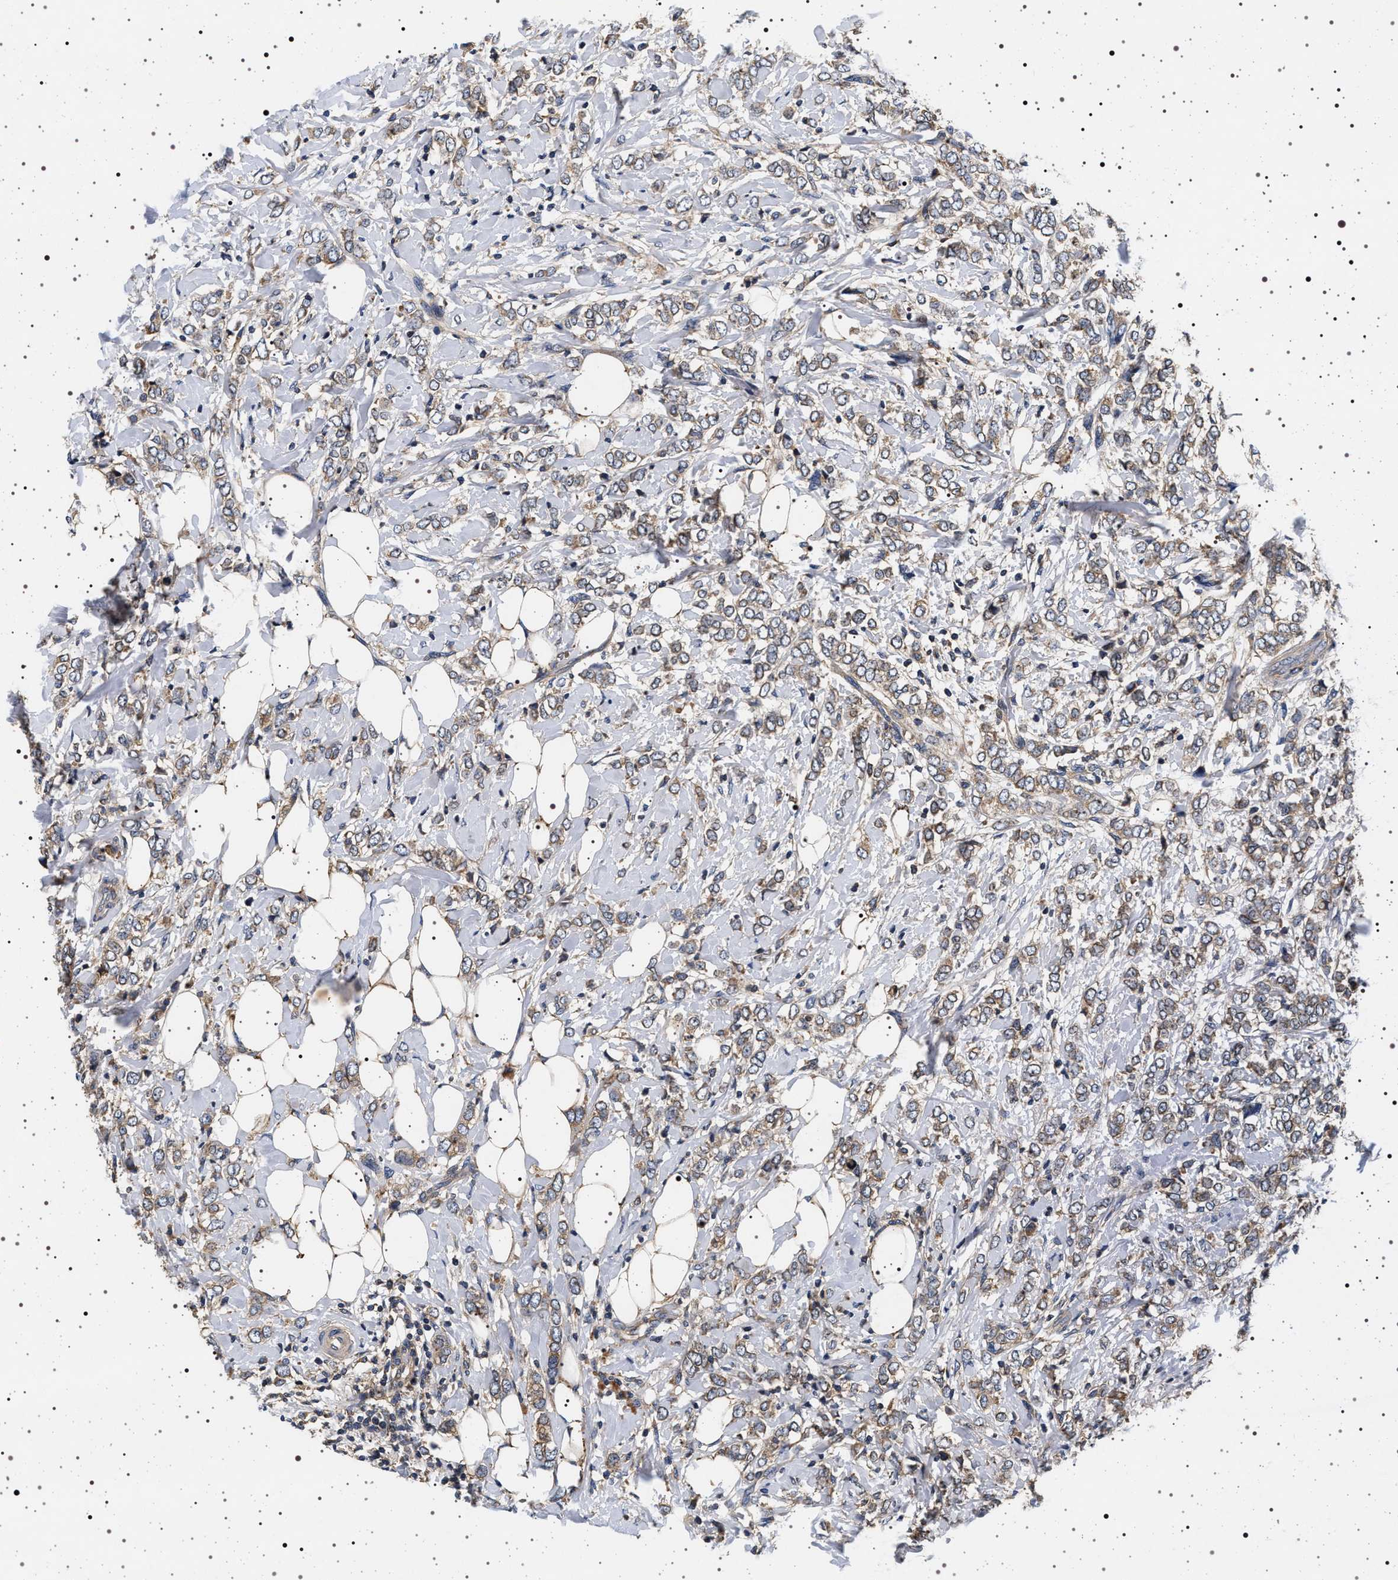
{"staining": {"intensity": "weak", "quantity": ">75%", "location": "cytoplasmic/membranous"}, "tissue": "breast cancer", "cell_type": "Tumor cells", "image_type": "cancer", "snomed": [{"axis": "morphology", "description": "Normal tissue, NOS"}, {"axis": "morphology", "description": "Lobular carcinoma"}, {"axis": "topography", "description": "Breast"}], "caption": "A low amount of weak cytoplasmic/membranous expression is appreciated in about >75% of tumor cells in lobular carcinoma (breast) tissue.", "gene": "DCBLD2", "patient": {"sex": "female", "age": 47}}